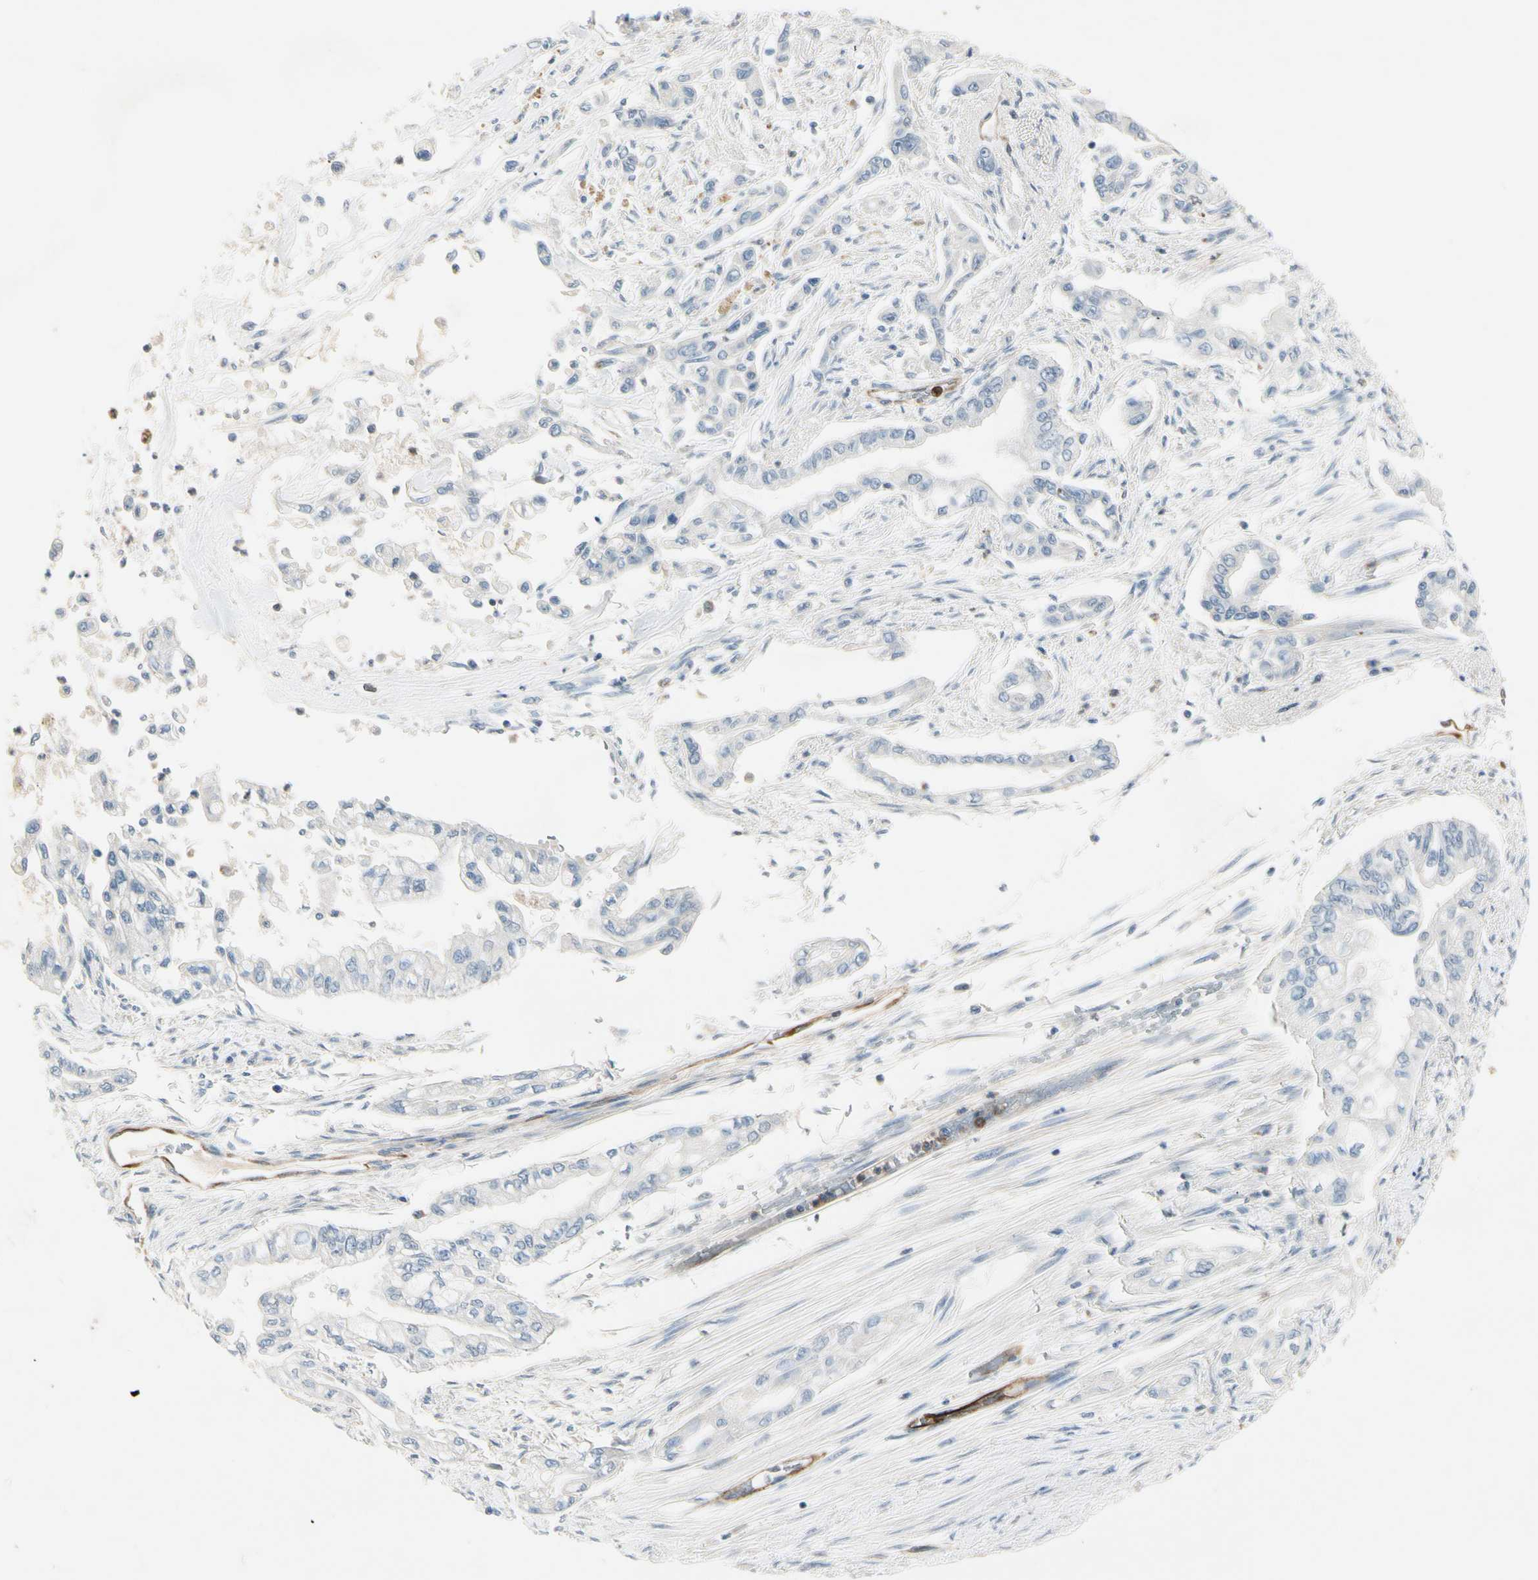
{"staining": {"intensity": "negative", "quantity": "none", "location": "none"}, "tissue": "pancreatic cancer", "cell_type": "Tumor cells", "image_type": "cancer", "snomed": [{"axis": "morphology", "description": "Normal tissue, NOS"}, {"axis": "topography", "description": "Pancreas"}], "caption": "IHC of human pancreatic cancer demonstrates no staining in tumor cells.", "gene": "CD93", "patient": {"sex": "male", "age": 42}}